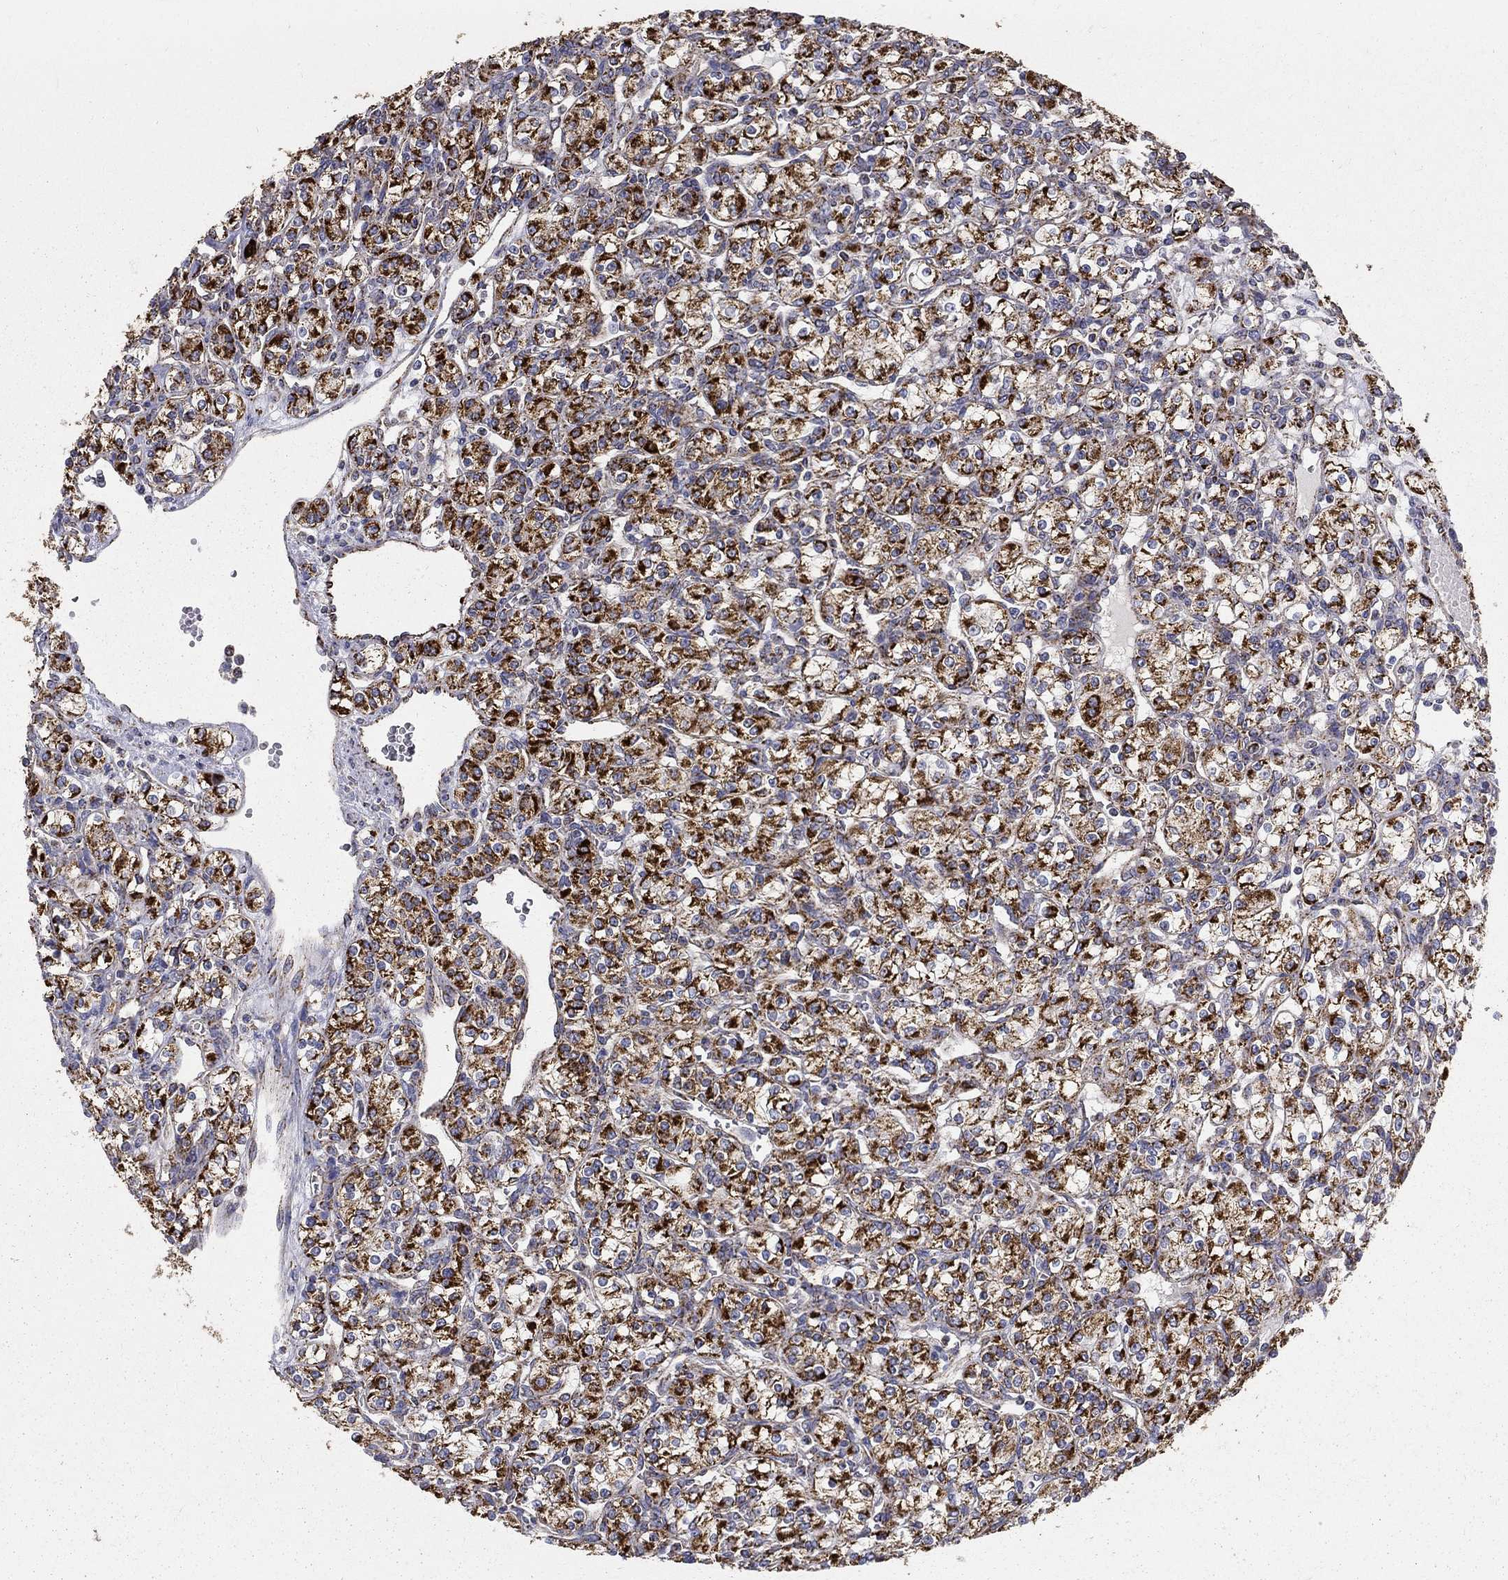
{"staining": {"intensity": "strong", "quantity": ">75%", "location": "cytoplasmic/membranous"}, "tissue": "renal cancer", "cell_type": "Tumor cells", "image_type": "cancer", "snomed": [{"axis": "morphology", "description": "Adenocarcinoma, NOS"}, {"axis": "topography", "description": "Kidney"}], "caption": "Strong cytoplasmic/membranous staining is present in approximately >75% of tumor cells in renal adenocarcinoma.", "gene": "GCSH", "patient": {"sex": "male", "age": 77}}